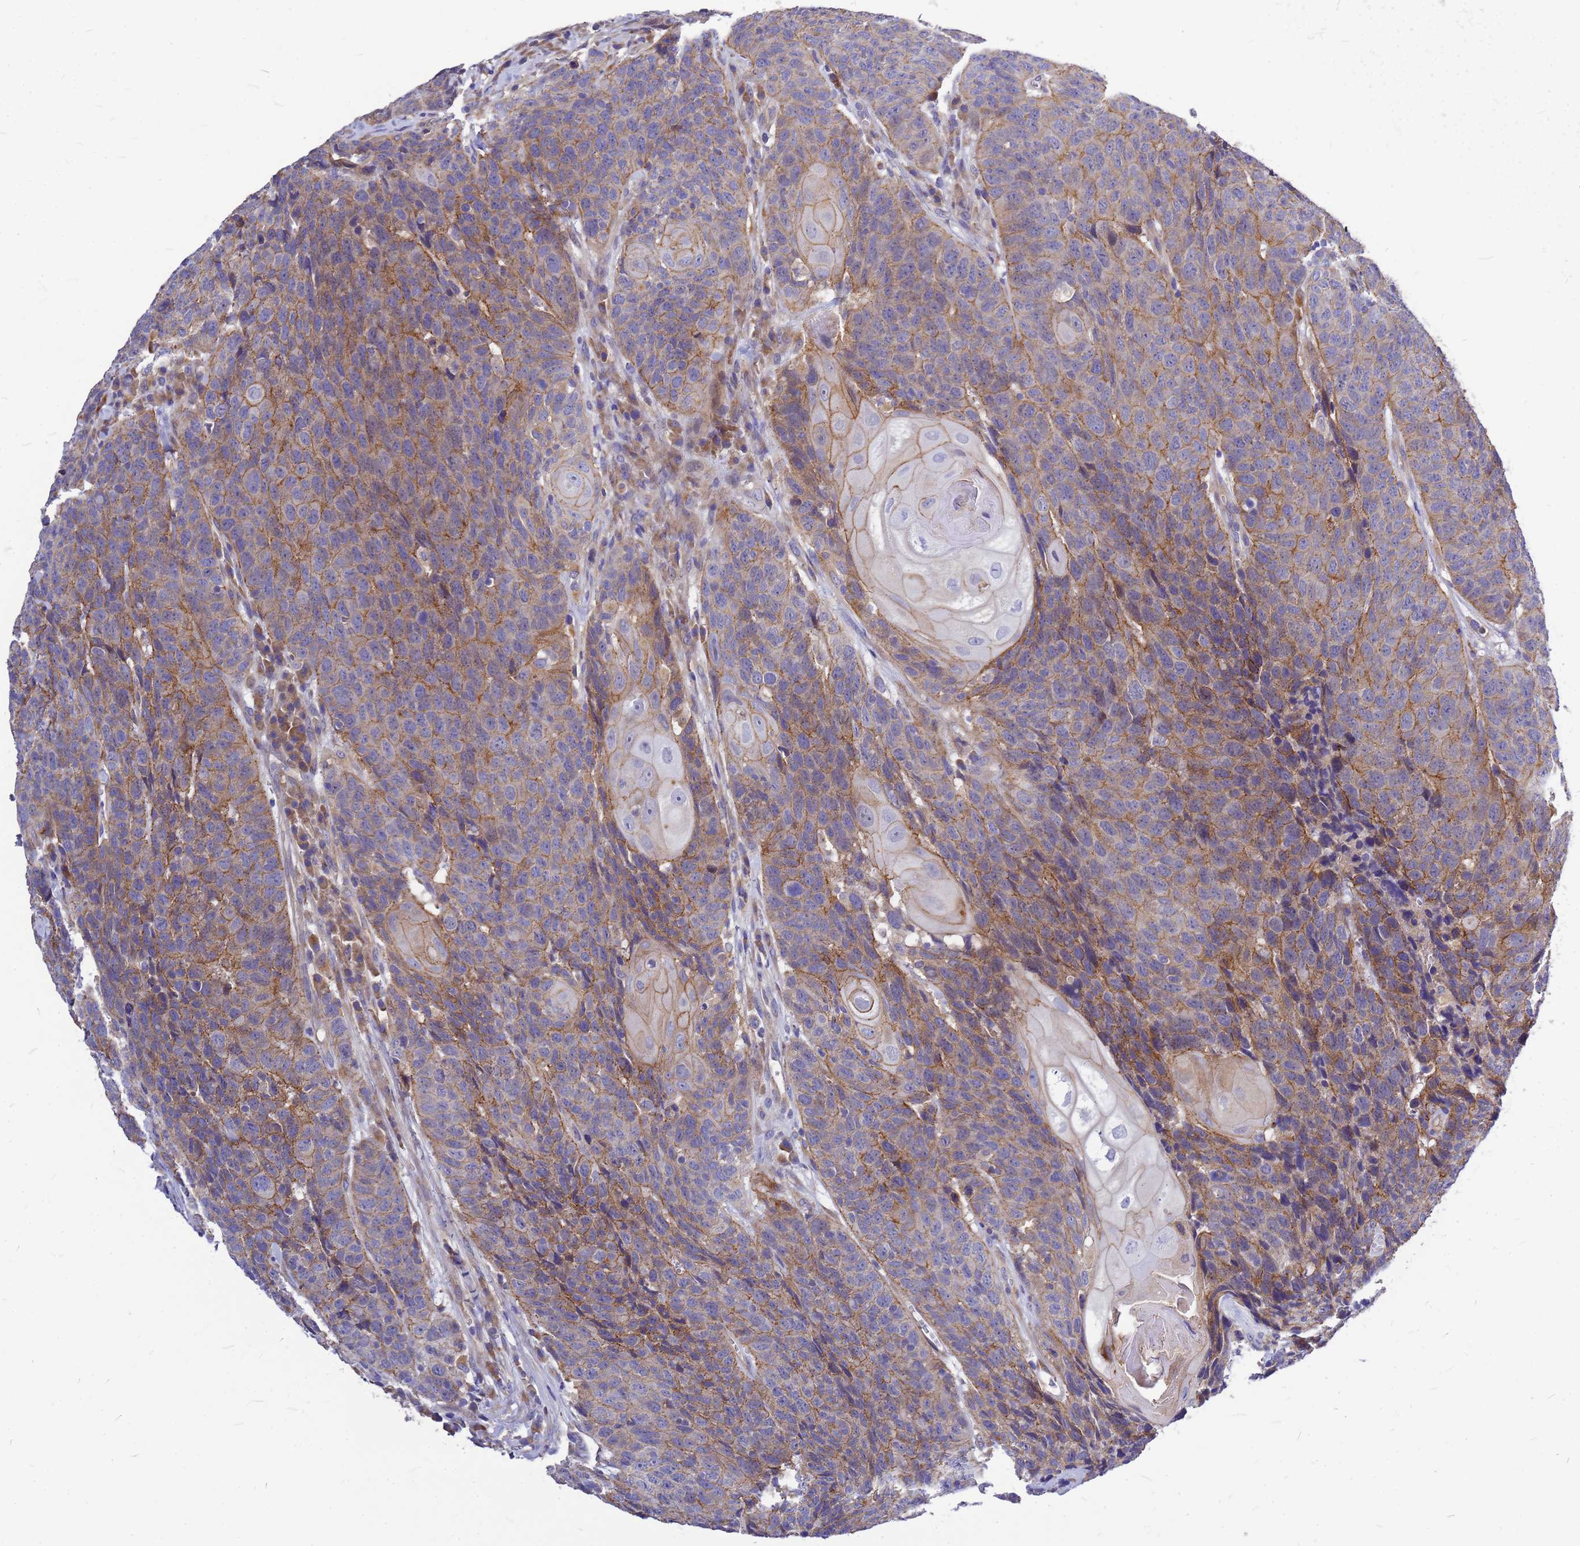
{"staining": {"intensity": "moderate", "quantity": "25%-75%", "location": "cytoplasmic/membranous"}, "tissue": "head and neck cancer", "cell_type": "Tumor cells", "image_type": "cancer", "snomed": [{"axis": "morphology", "description": "Squamous cell carcinoma, NOS"}, {"axis": "topography", "description": "Head-Neck"}], "caption": "Immunohistochemical staining of head and neck squamous cell carcinoma shows moderate cytoplasmic/membranous protein expression in about 25%-75% of tumor cells.", "gene": "FBXW5", "patient": {"sex": "male", "age": 66}}